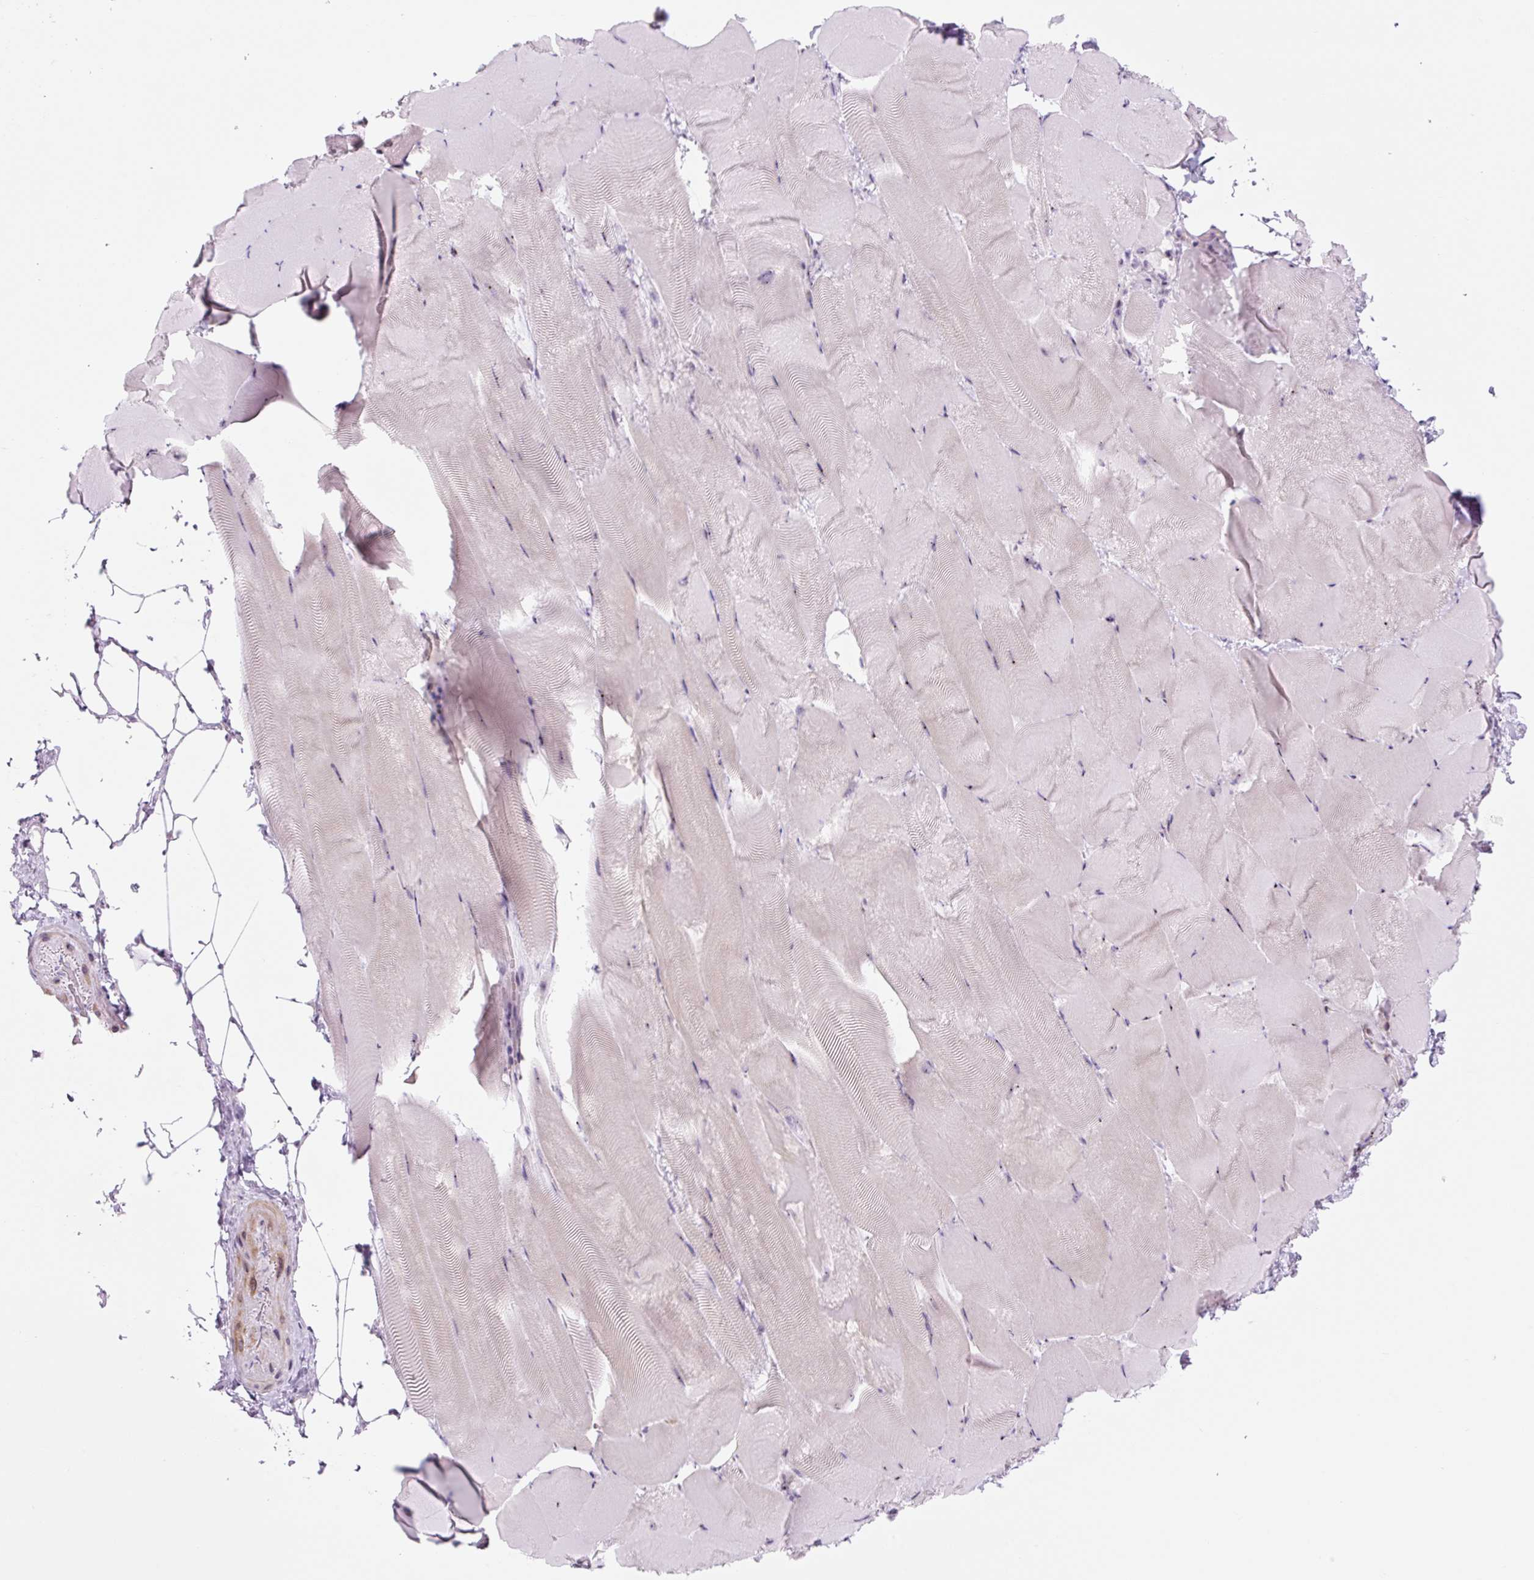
{"staining": {"intensity": "moderate", "quantity": "<25%", "location": "nuclear"}, "tissue": "skeletal muscle", "cell_type": "Myocytes", "image_type": "normal", "snomed": [{"axis": "morphology", "description": "Normal tissue, NOS"}, {"axis": "topography", "description": "Skeletal muscle"}], "caption": "Immunohistochemistry (IHC) (DAB (3,3'-diaminobenzidine)) staining of normal skeletal muscle displays moderate nuclear protein positivity in approximately <25% of myocytes.", "gene": "RRS1", "patient": {"sex": "female", "age": 64}}